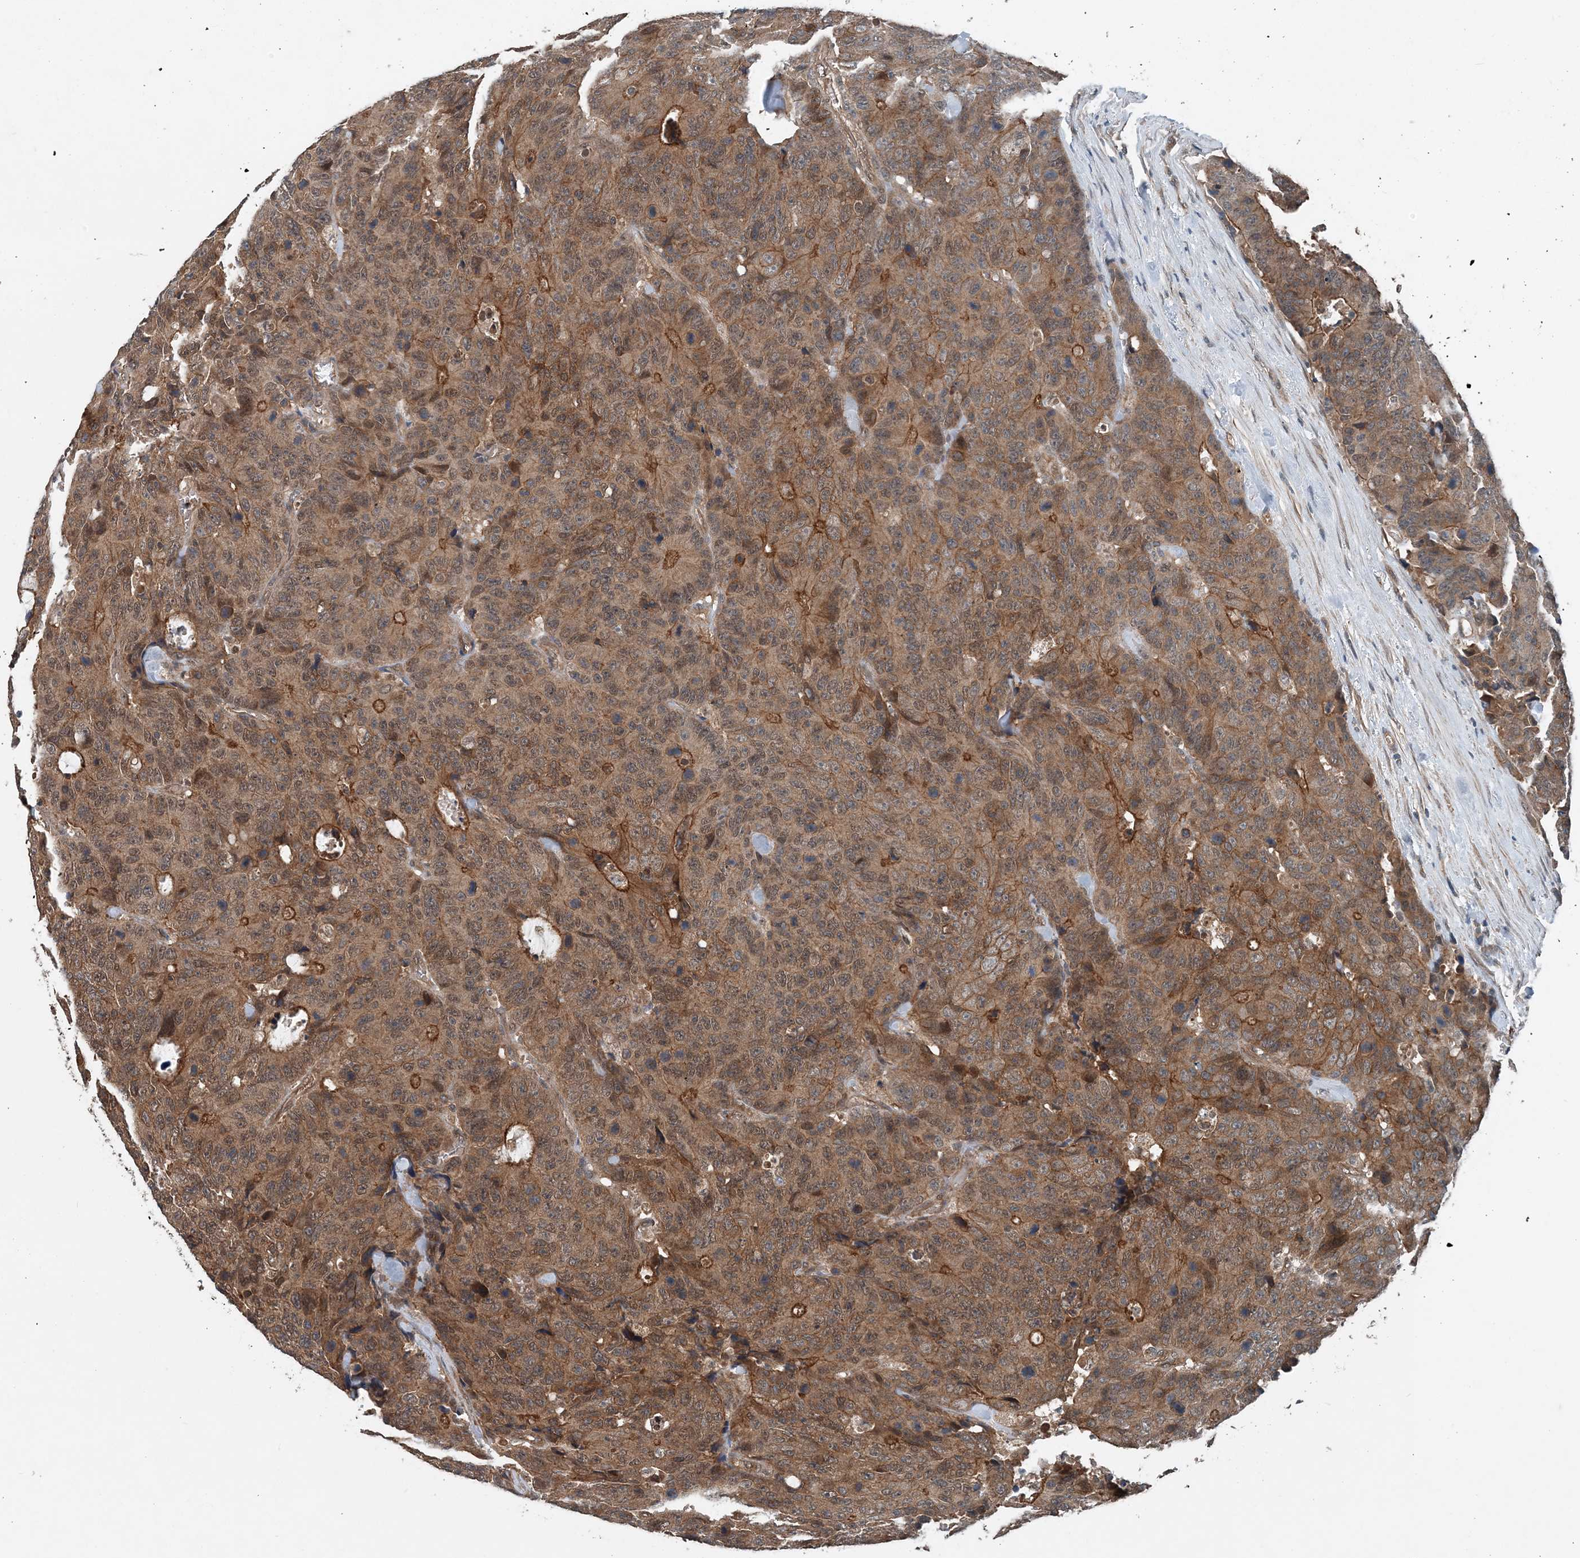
{"staining": {"intensity": "moderate", "quantity": ">75%", "location": "cytoplasmic/membranous"}, "tissue": "colorectal cancer", "cell_type": "Tumor cells", "image_type": "cancer", "snomed": [{"axis": "morphology", "description": "Adenocarcinoma, NOS"}, {"axis": "topography", "description": "Colon"}], "caption": "Immunohistochemical staining of colorectal cancer (adenocarcinoma) displays medium levels of moderate cytoplasmic/membranous positivity in about >75% of tumor cells.", "gene": "SMPD3", "patient": {"sex": "female", "age": 86}}